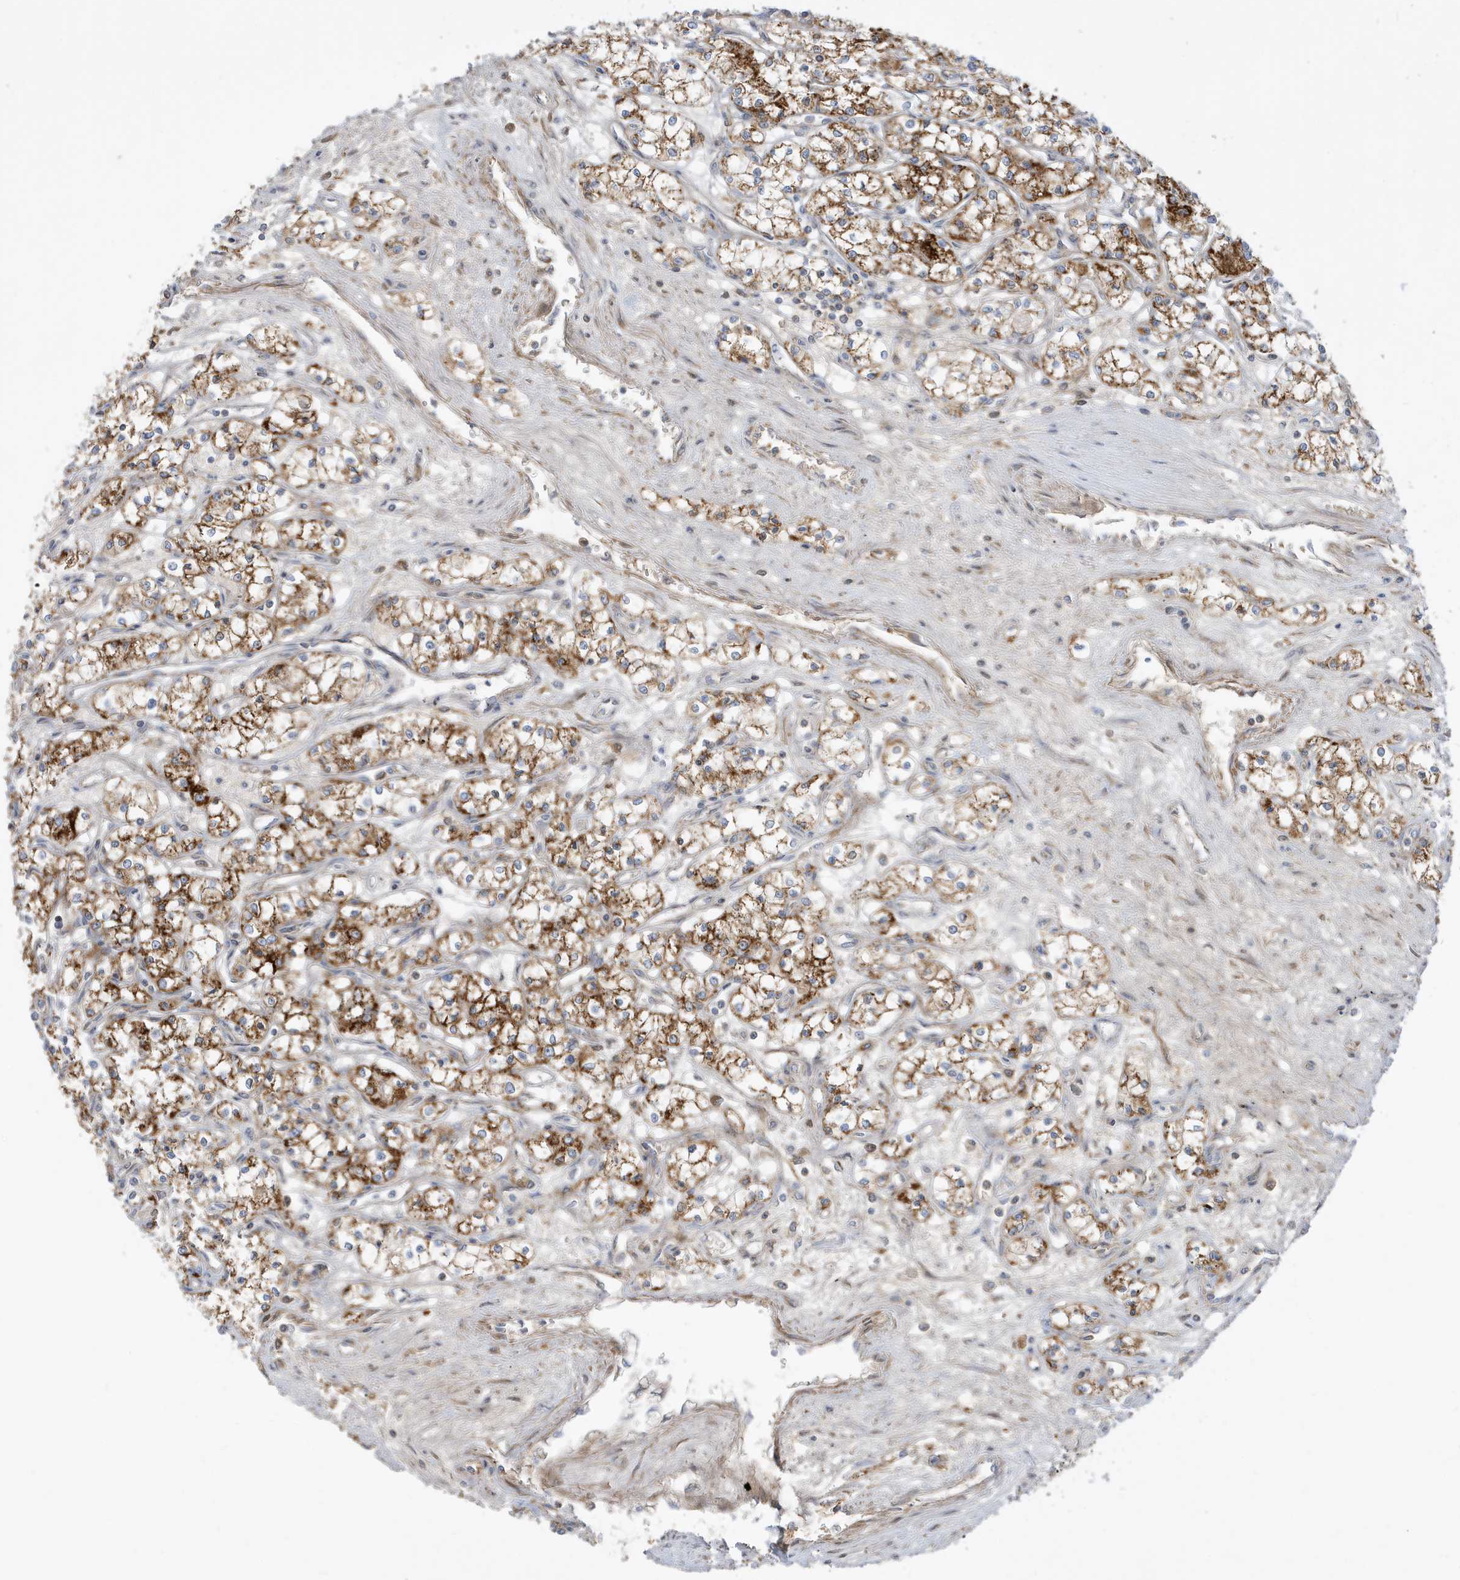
{"staining": {"intensity": "moderate", "quantity": ">75%", "location": "cytoplasmic/membranous"}, "tissue": "renal cancer", "cell_type": "Tumor cells", "image_type": "cancer", "snomed": [{"axis": "morphology", "description": "Adenocarcinoma, NOS"}, {"axis": "topography", "description": "Kidney"}], "caption": "DAB immunohistochemical staining of human renal cancer exhibits moderate cytoplasmic/membranous protein expression in approximately >75% of tumor cells.", "gene": "IFT57", "patient": {"sex": "male", "age": 59}}